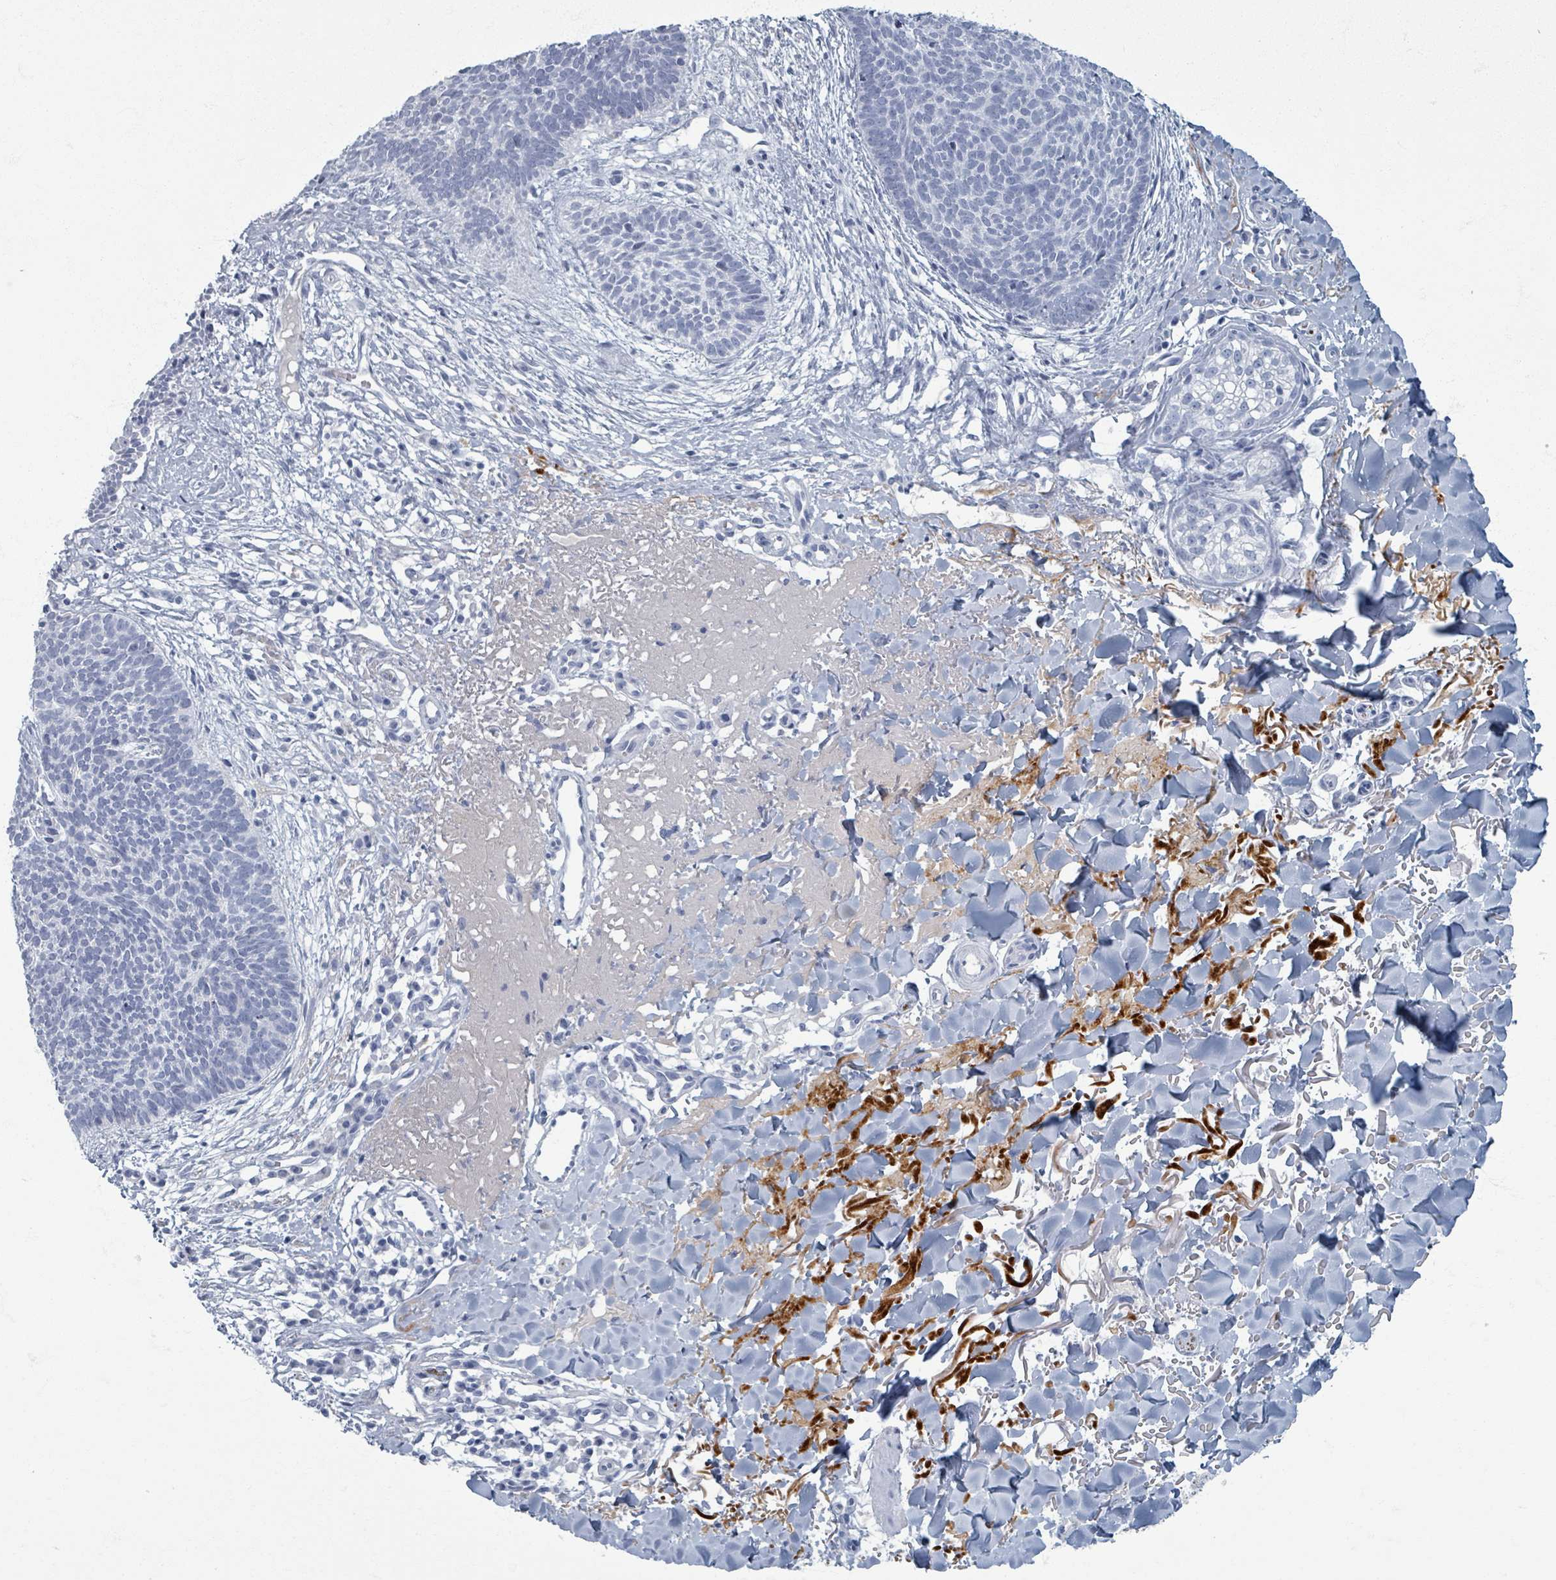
{"staining": {"intensity": "negative", "quantity": "none", "location": "none"}, "tissue": "skin cancer", "cell_type": "Tumor cells", "image_type": "cancer", "snomed": [{"axis": "morphology", "description": "Basal cell carcinoma"}, {"axis": "topography", "description": "Skin"}], "caption": "Tumor cells are negative for protein expression in human skin basal cell carcinoma.", "gene": "TAS2R1", "patient": {"sex": "male", "age": 84}}